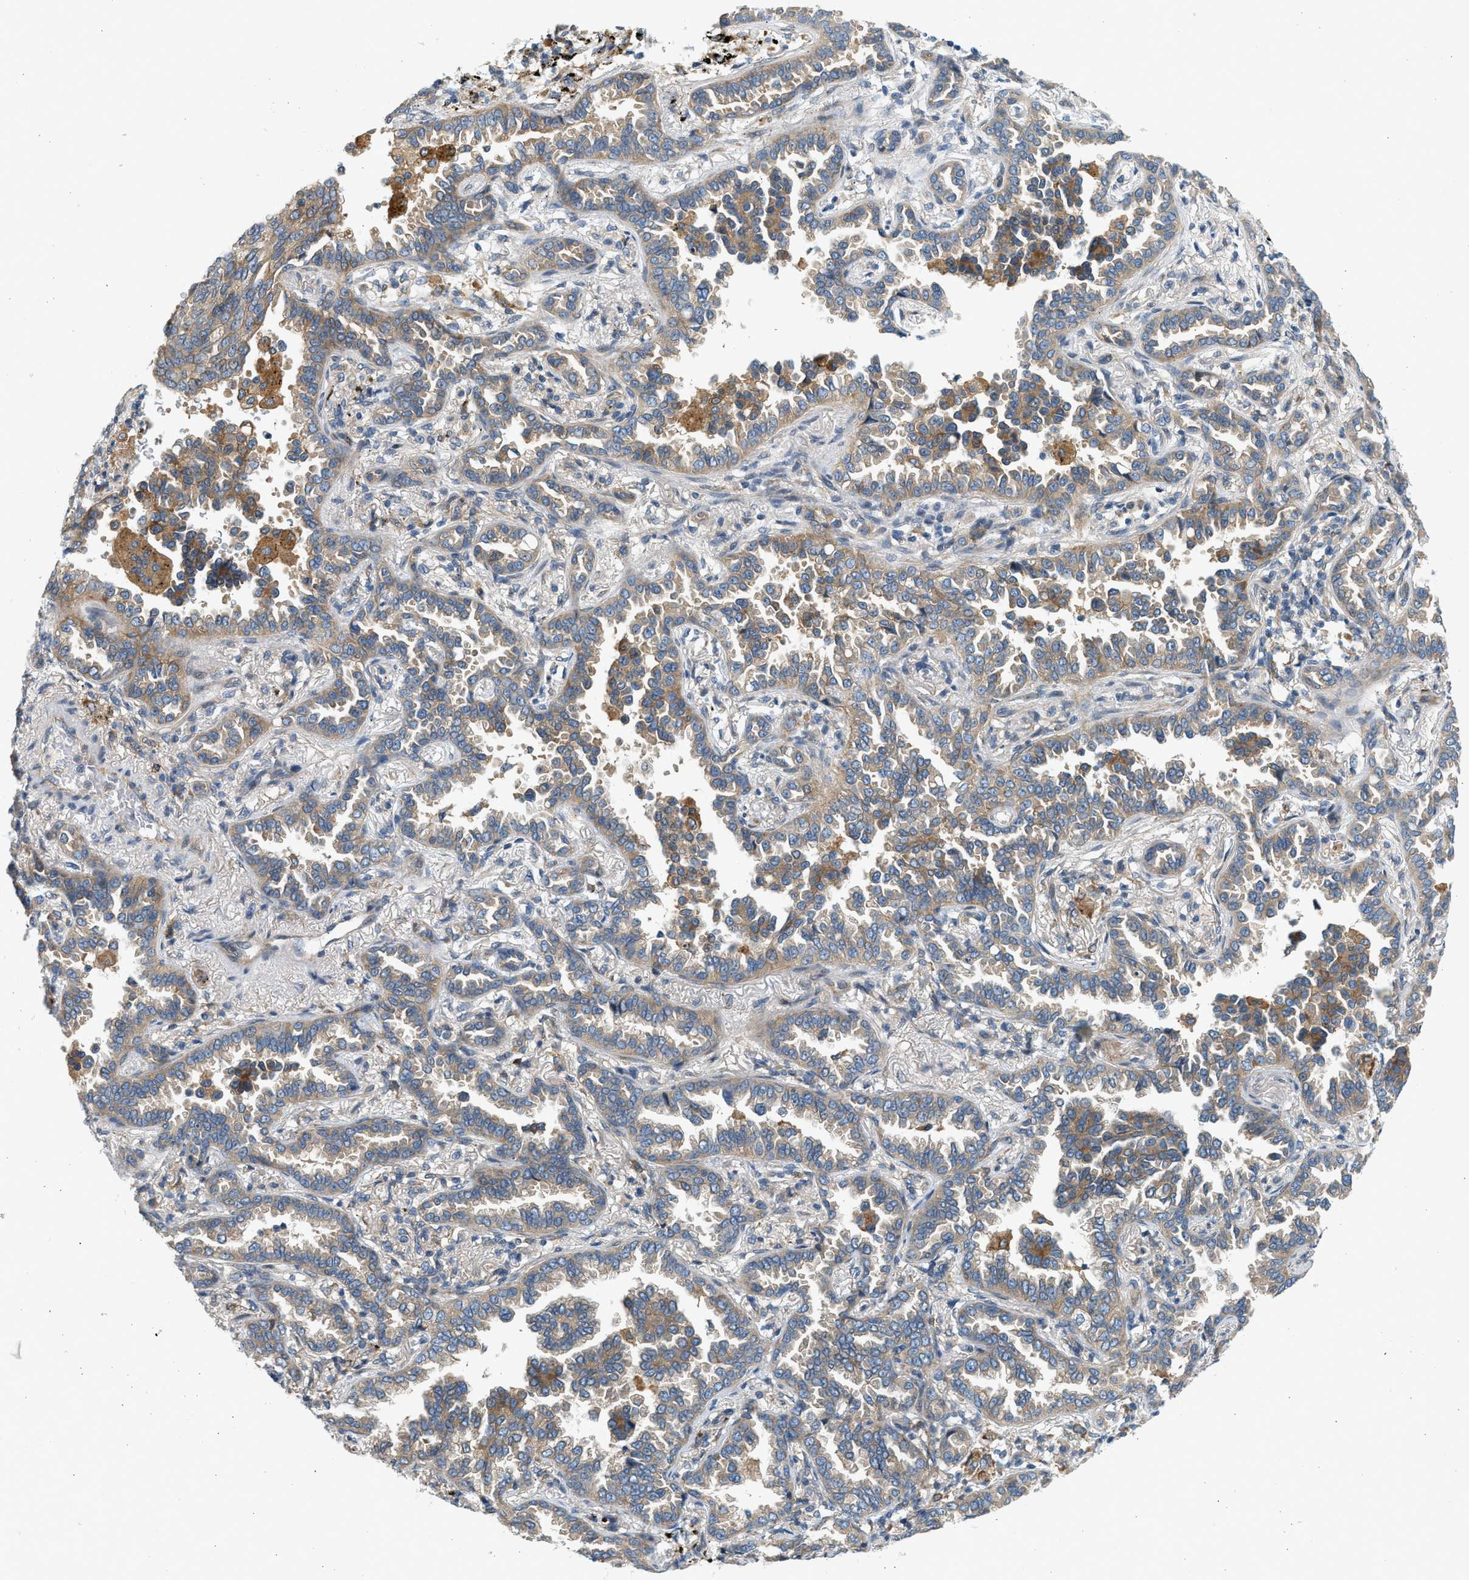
{"staining": {"intensity": "moderate", "quantity": ">75%", "location": "cytoplasmic/membranous"}, "tissue": "lung cancer", "cell_type": "Tumor cells", "image_type": "cancer", "snomed": [{"axis": "morphology", "description": "Normal tissue, NOS"}, {"axis": "morphology", "description": "Adenocarcinoma, NOS"}, {"axis": "topography", "description": "Lung"}], "caption": "Immunohistochemical staining of lung adenocarcinoma exhibits medium levels of moderate cytoplasmic/membranous staining in approximately >75% of tumor cells.", "gene": "KDELR2", "patient": {"sex": "male", "age": 59}}